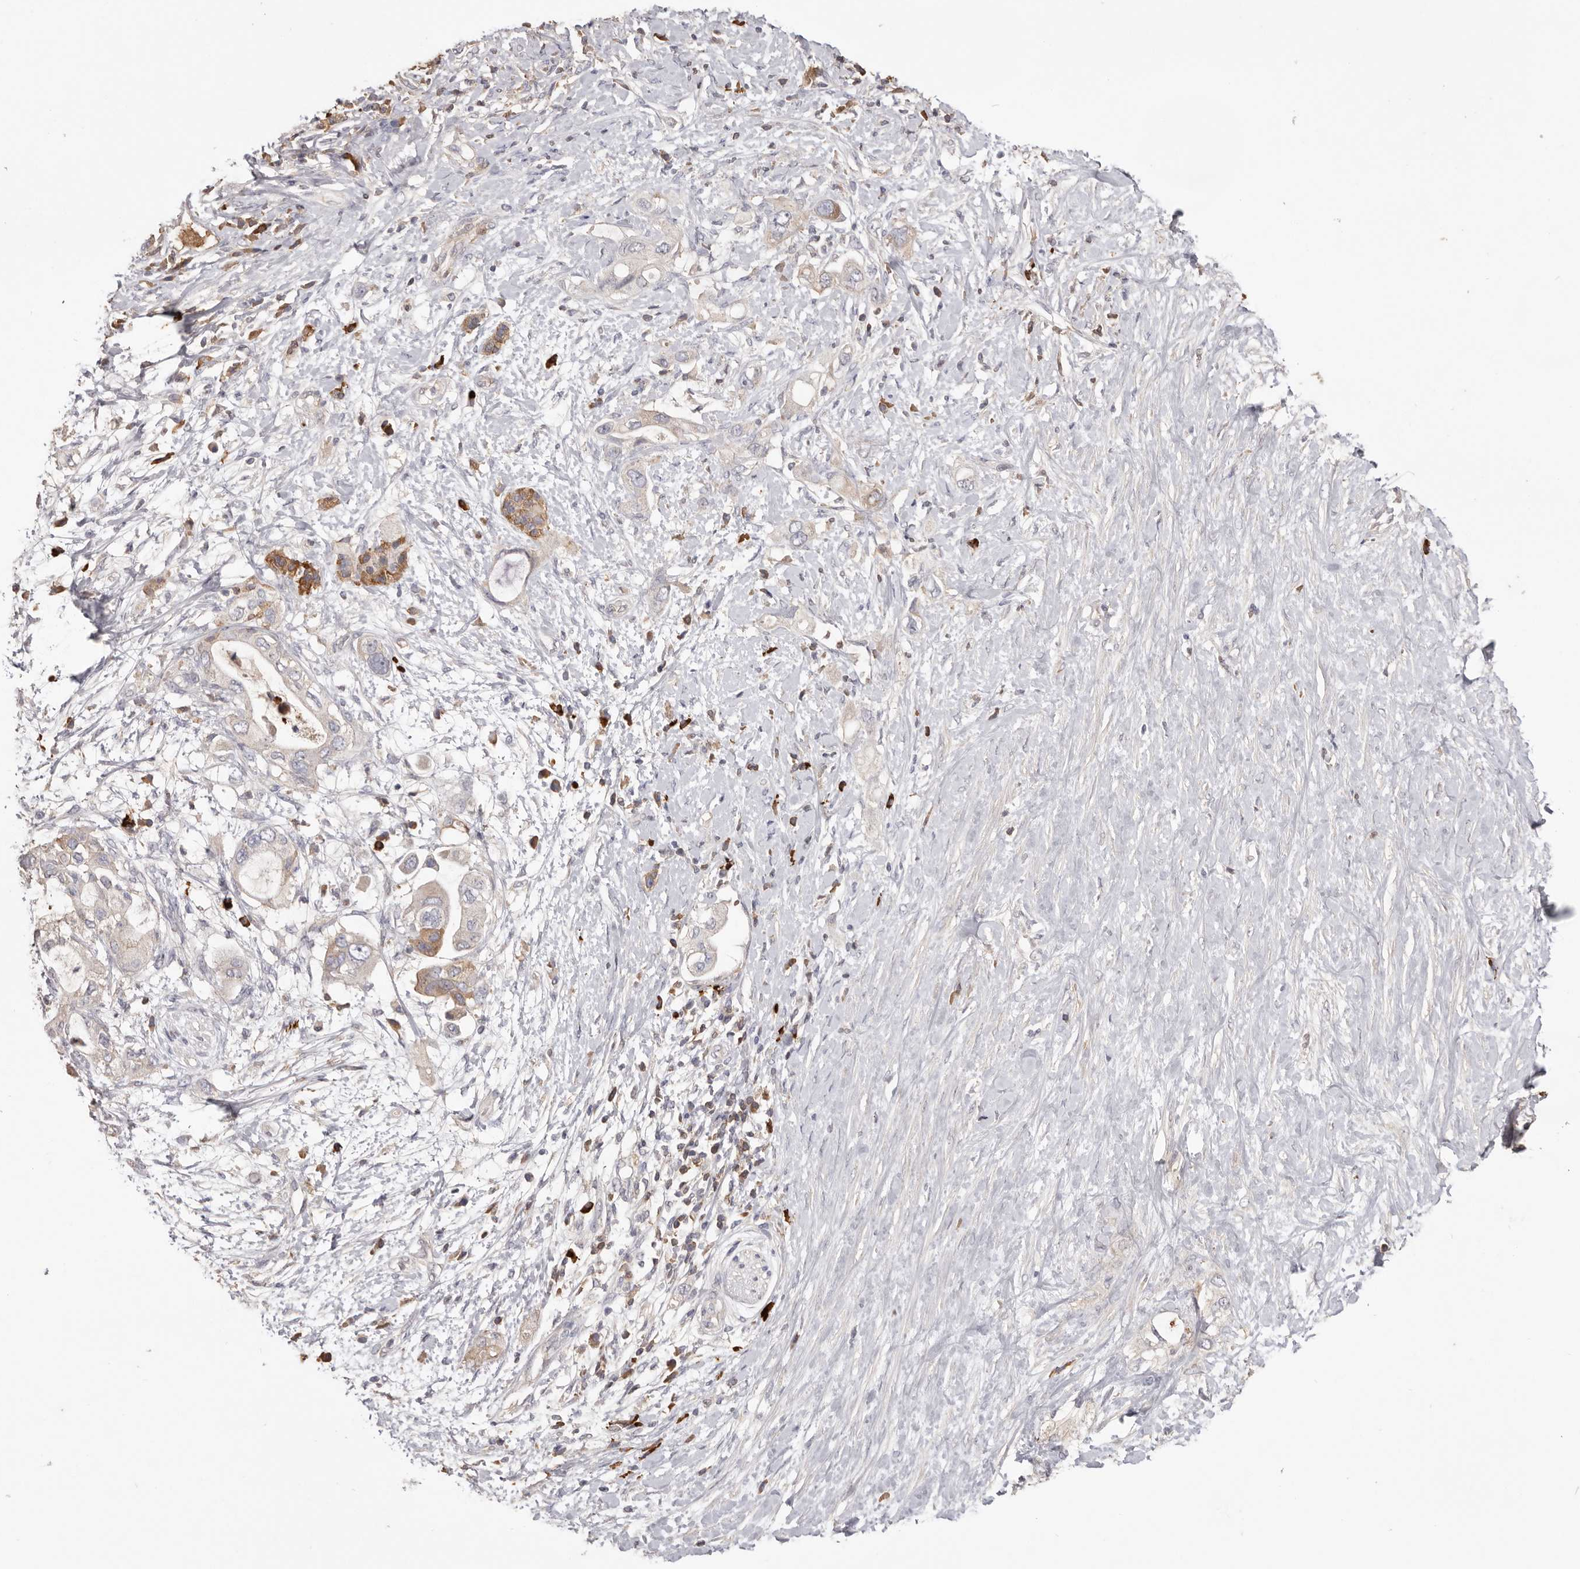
{"staining": {"intensity": "moderate", "quantity": "<25%", "location": "cytoplasmic/membranous"}, "tissue": "pancreatic cancer", "cell_type": "Tumor cells", "image_type": "cancer", "snomed": [{"axis": "morphology", "description": "Adenocarcinoma, NOS"}, {"axis": "topography", "description": "Pancreas"}], "caption": "This is an image of immunohistochemistry staining of pancreatic cancer, which shows moderate expression in the cytoplasmic/membranous of tumor cells.", "gene": "HCAR2", "patient": {"sex": "female", "age": 56}}